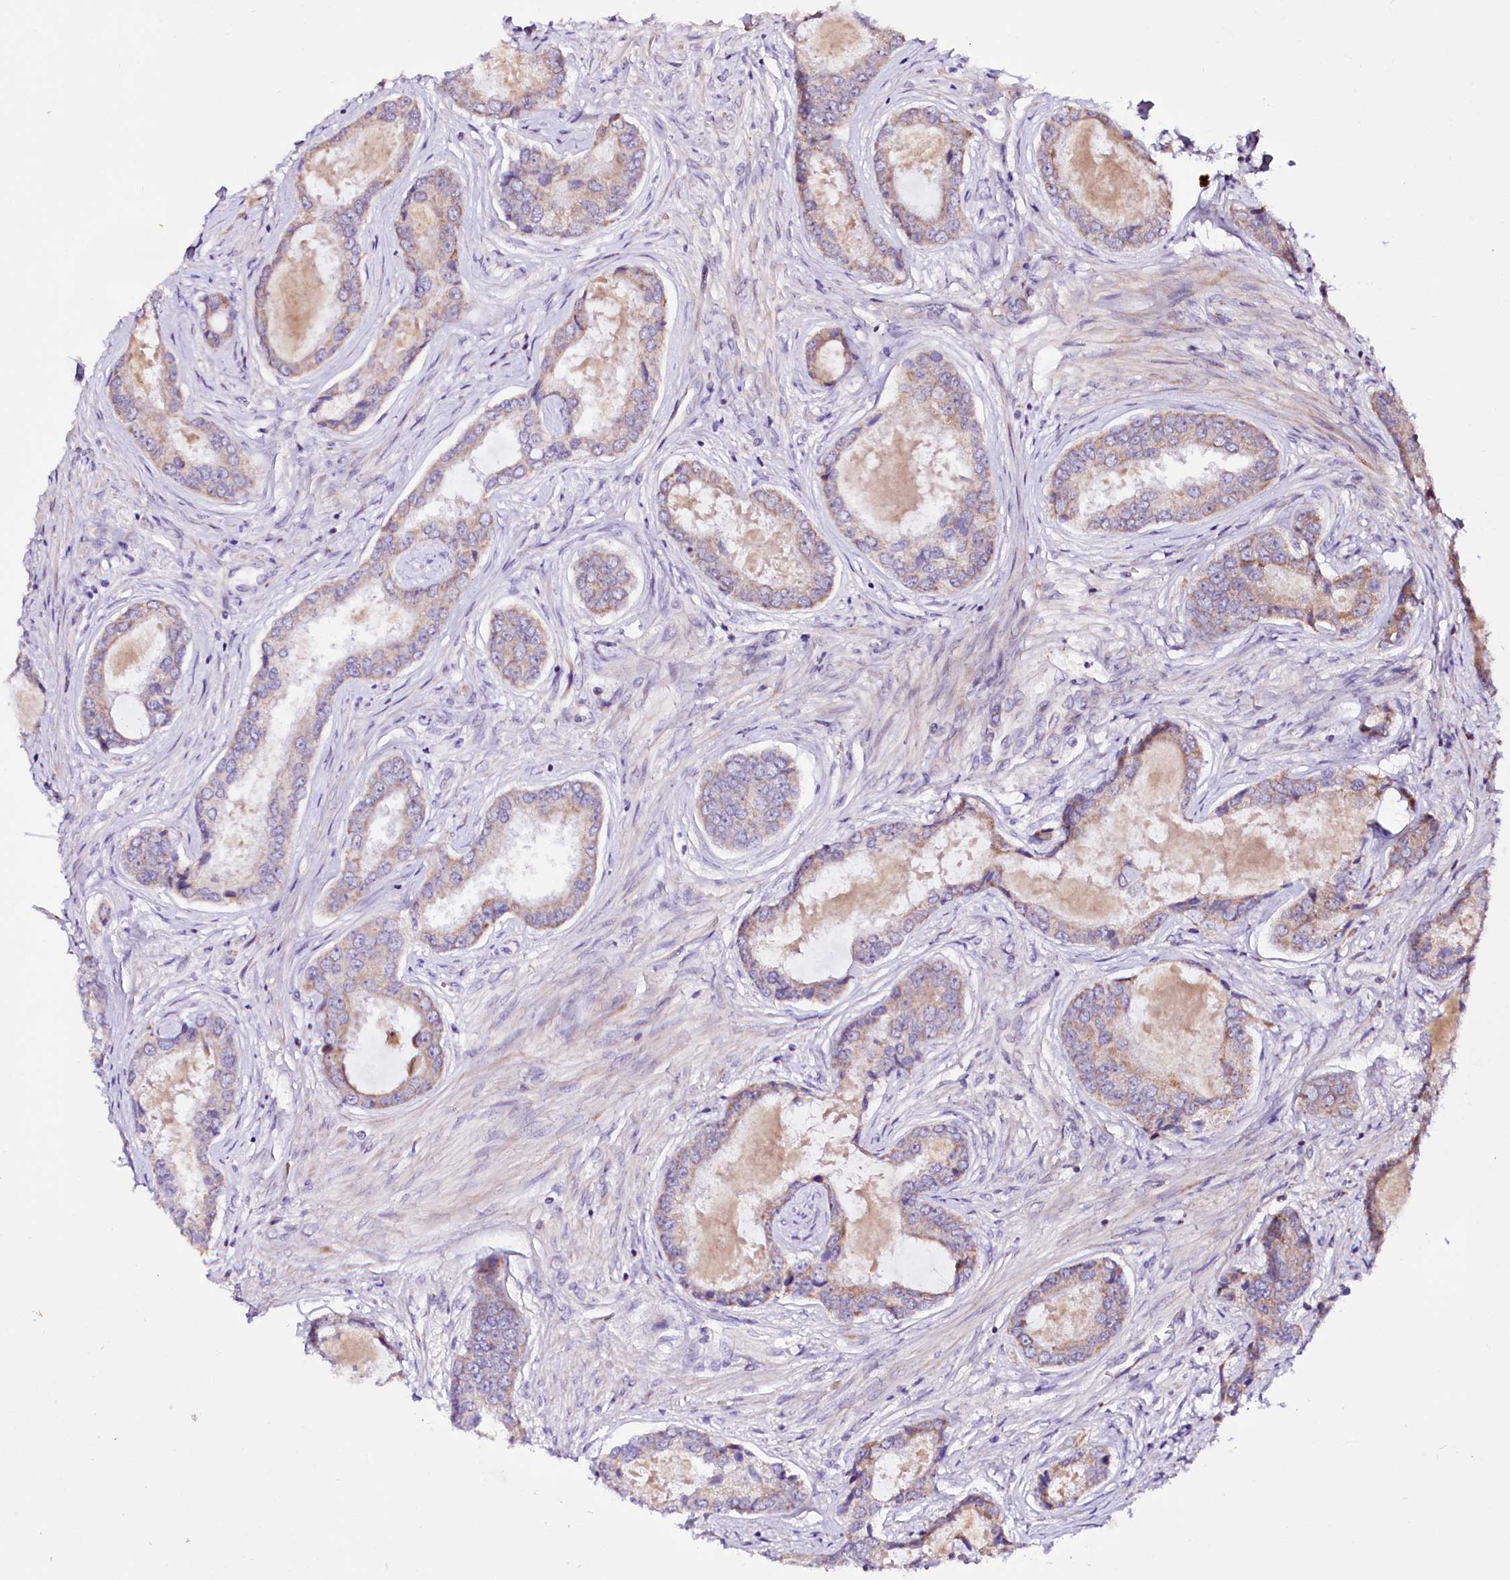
{"staining": {"intensity": "weak", "quantity": "25%-75%", "location": "cytoplasmic/membranous"}, "tissue": "prostate cancer", "cell_type": "Tumor cells", "image_type": "cancer", "snomed": [{"axis": "morphology", "description": "Adenocarcinoma, Low grade"}, {"axis": "topography", "description": "Prostate"}], "caption": "A brown stain shows weak cytoplasmic/membranous expression of a protein in prostate low-grade adenocarcinoma tumor cells. Nuclei are stained in blue.", "gene": "ST7", "patient": {"sex": "male", "age": 68}}